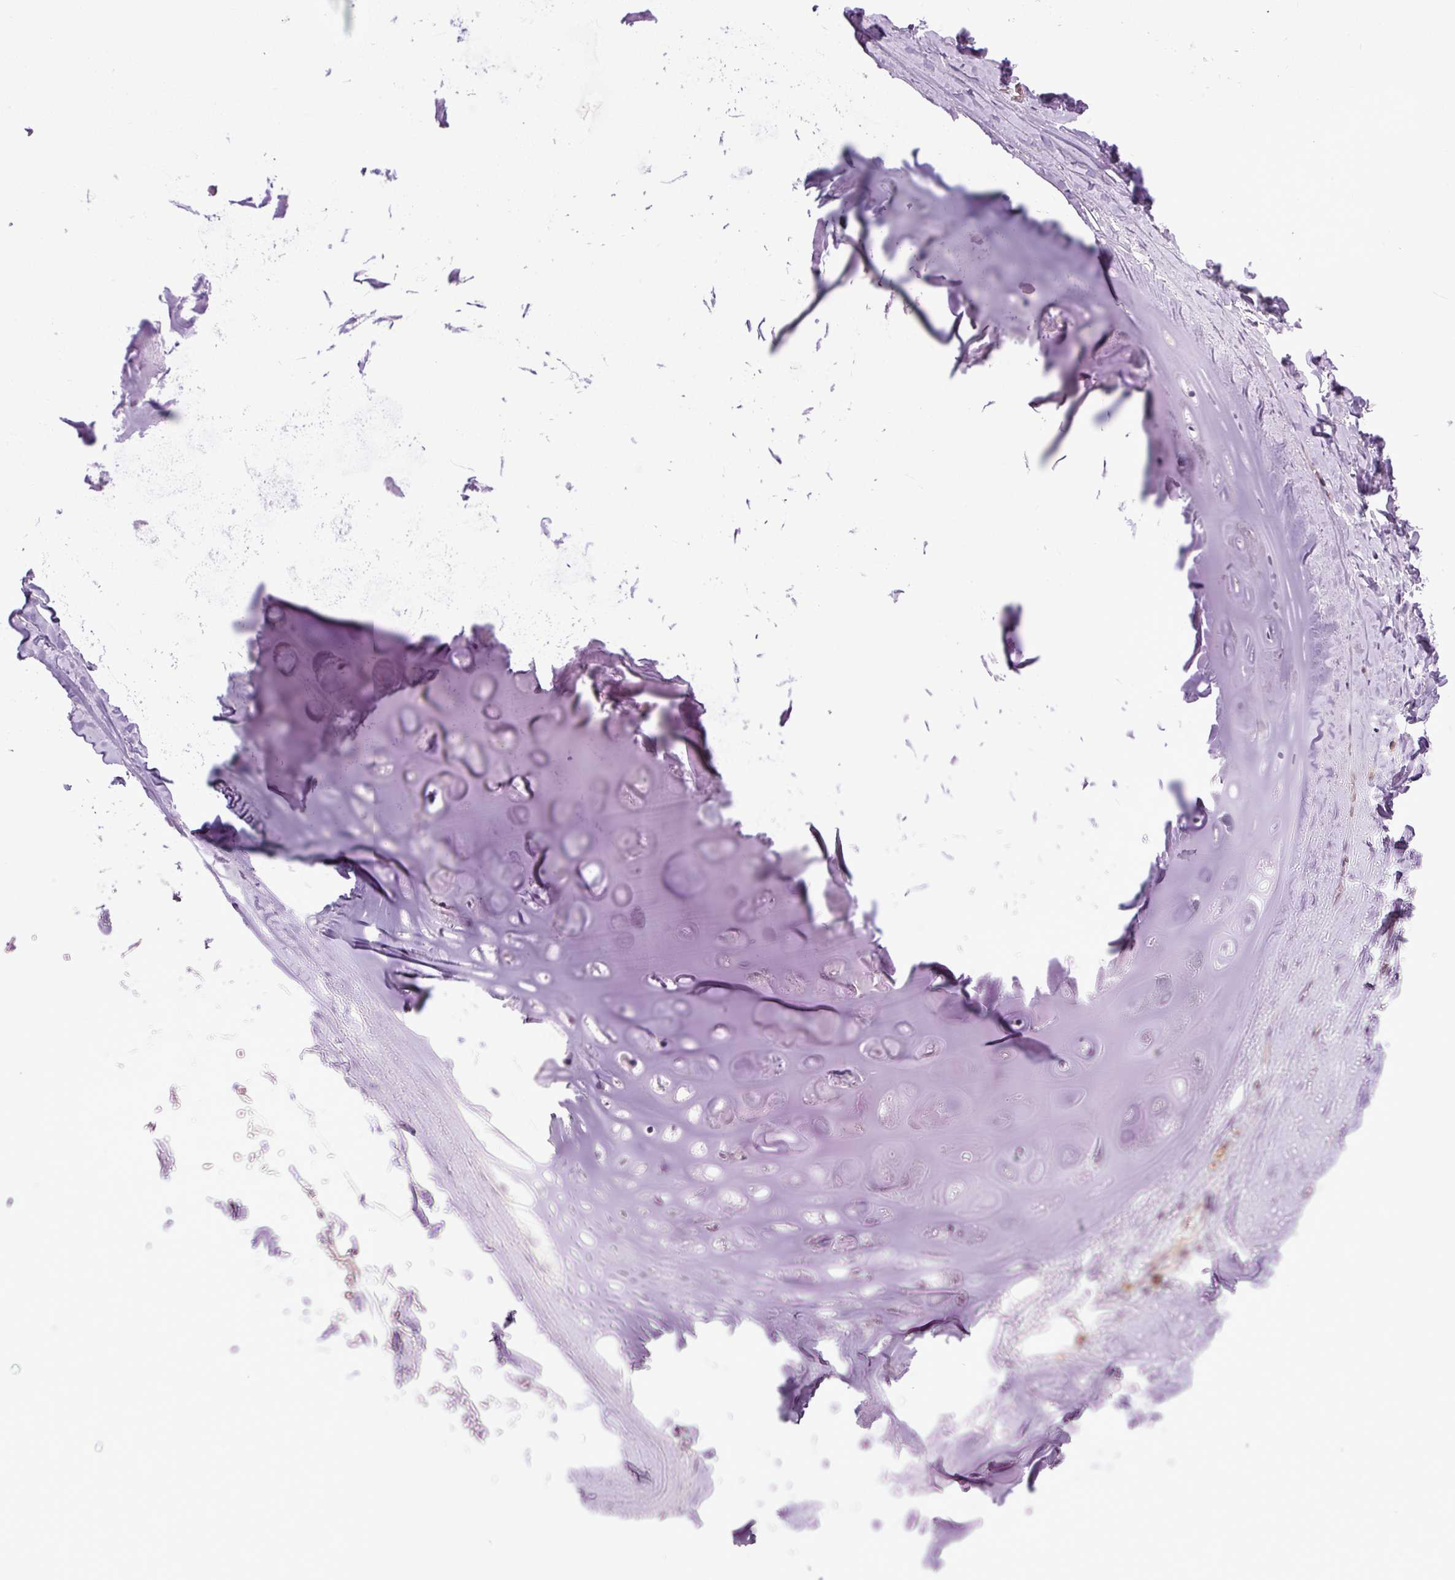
{"staining": {"intensity": "negative", "quantity": "none", "location": "none"}, "tissue": "soft tissue", "cell_type": "Chondrocytes", "image_type": "normal", "snomed": [{"axis": "morphology", "description": "Normal tissue, NOS"}, {"axis": "topography", "description": "Cartilage tissue"}, {"axis": "topography", "description": "Bronchus"}, {"axis": "topography", "description": "Peripheral nerve tissue"}], "caption": "This photomicrograph is of benign soft tissue stained with immunohistochemistry (IHC) to label a protein in brown with the nuclei are counter-stained blue. There is no expression in chondrocytes.", "gene": "ZNF197", "patient": {"sex": "male", "age": 67}}